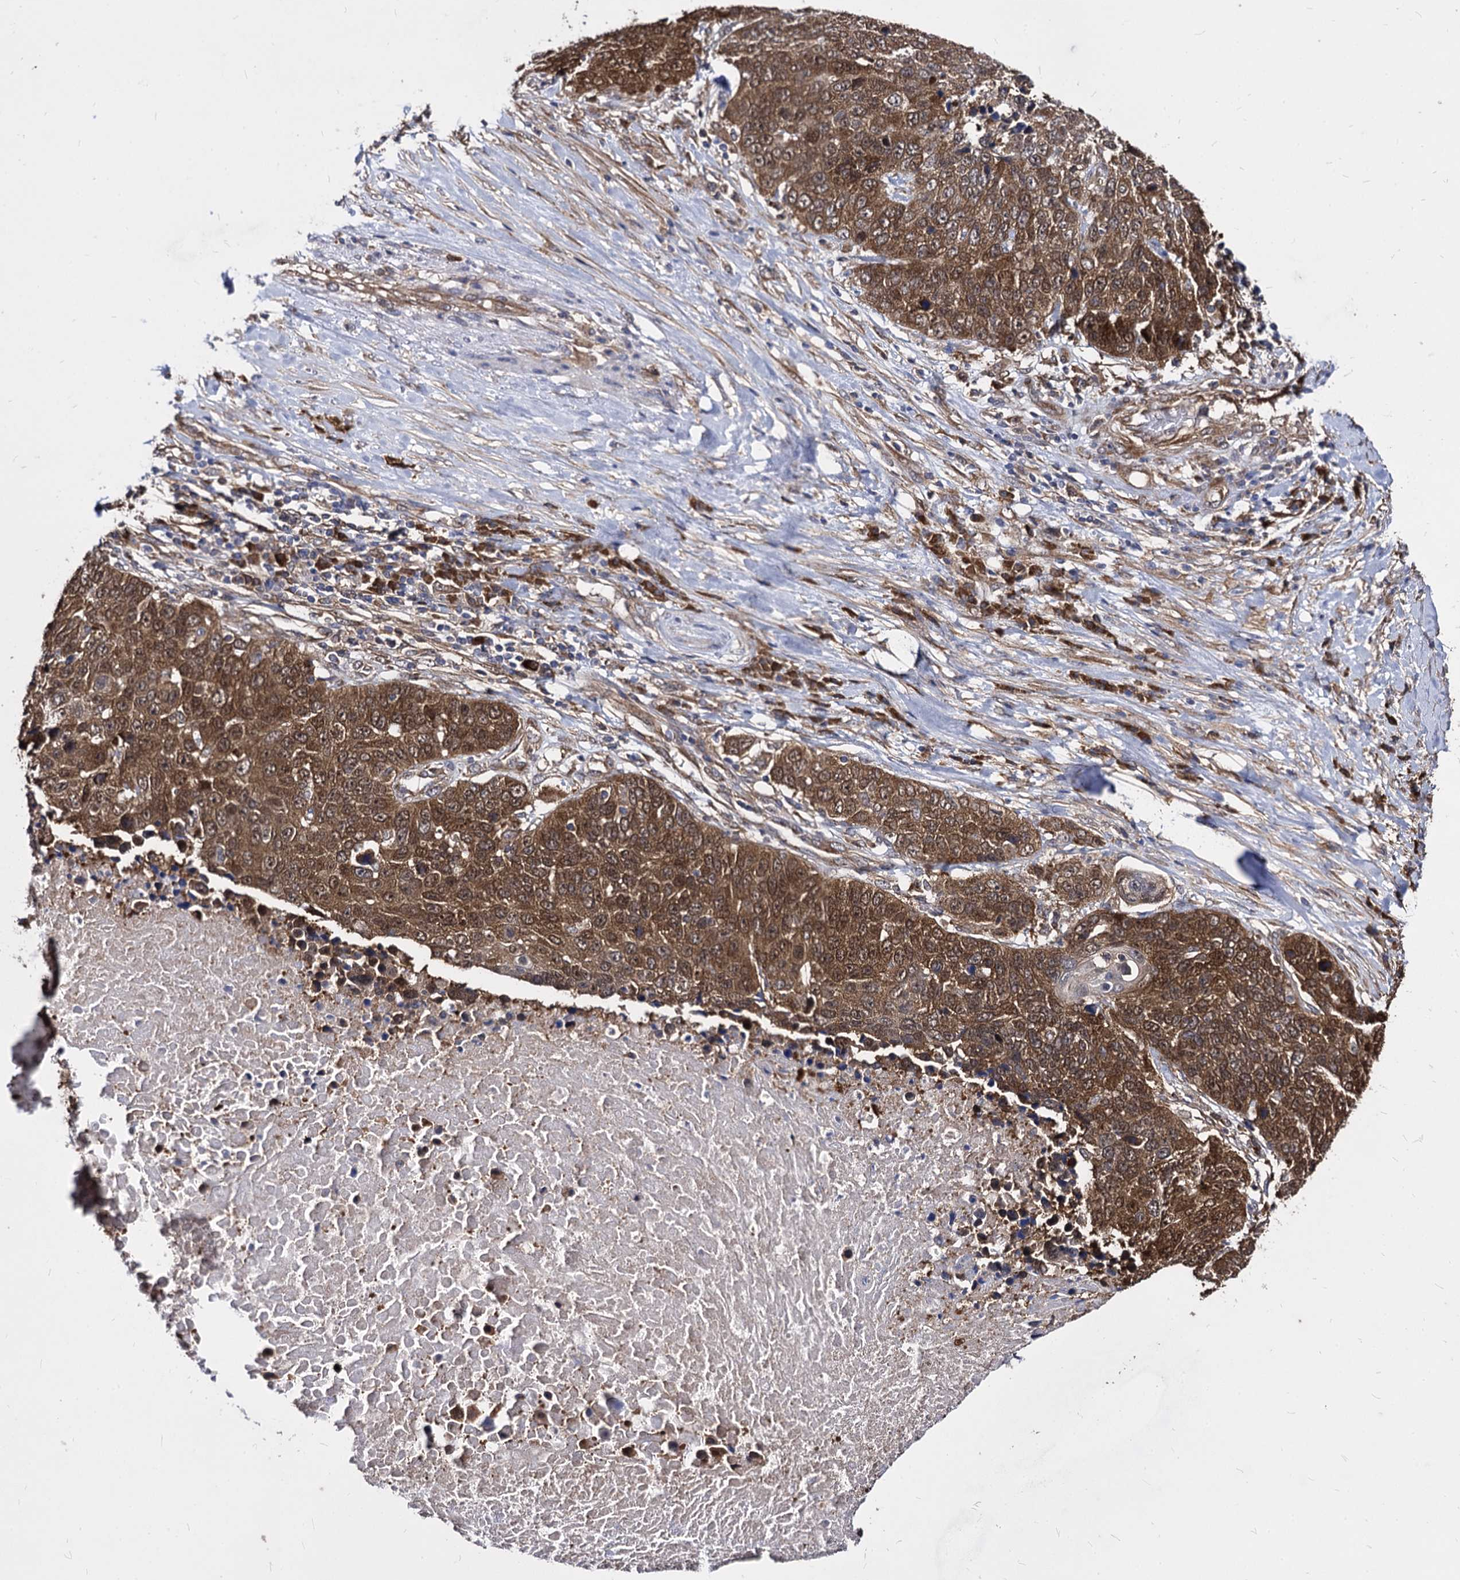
{"staining": {"intensity": "moderate", "quantity": ">75%", "location": "cytoplasmic/membranous,nuclear"}, "tissue": "lung cancer", "cell_type": "Tumor cells", "image_type": "cancer", "snomed": [{"axis": "morphology", "description": "Normal tissue, NOS"}, {"axis": "morphology", "description": "Squamous cell carcinoma, NOS"}, {"axis": "topography", "description": "Lymph node"}, {"axis": "topography", "description": "Lung"}], "caption": "Protein expression analysis of human lung squamous cell carcinoma reveals moderate cytoplasmic/membranous and nuclear expression in approximately >75% of tumor cells.", "gene": "NME1", "patient": {"sex": "male", "age": 66}}